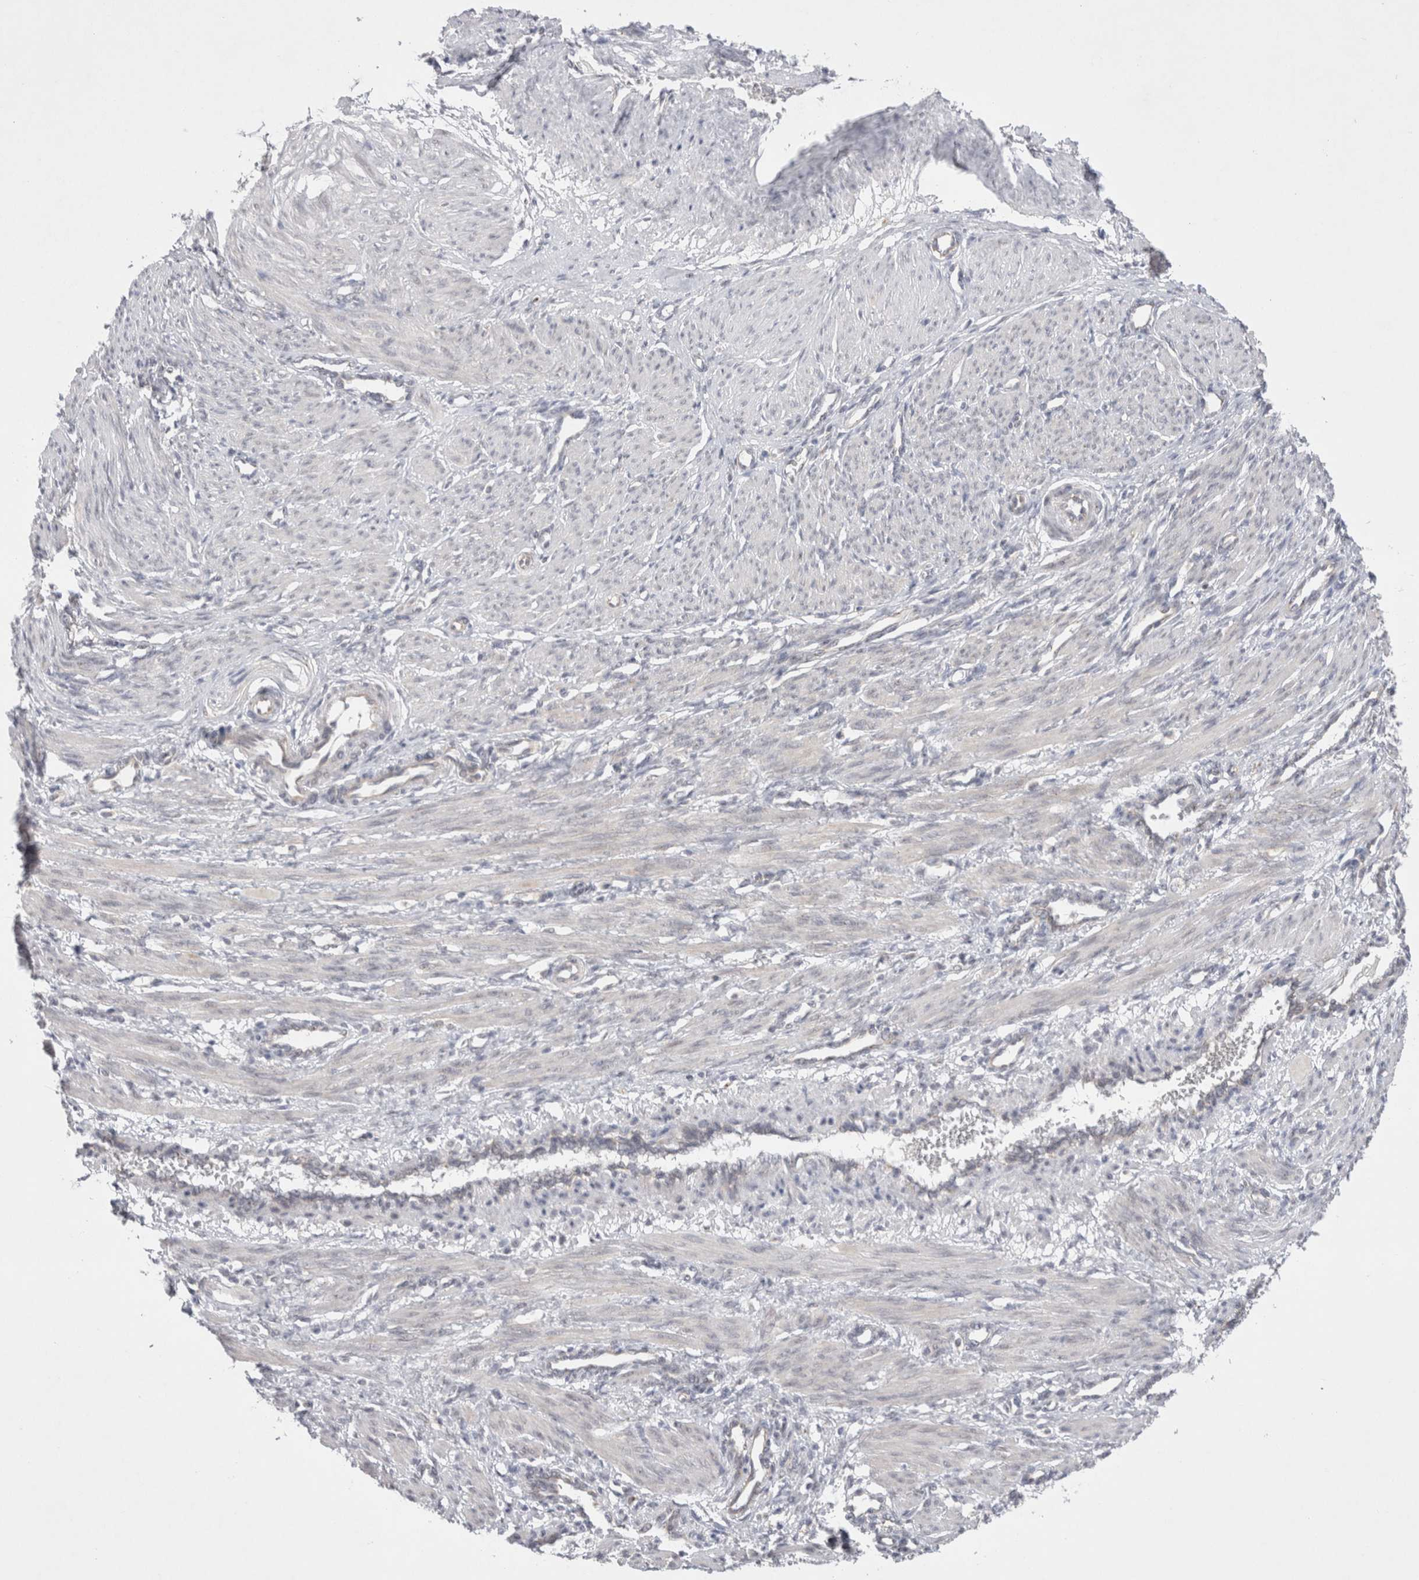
{"staining": {"intensity": "negative", "quantity": "none", "location": "none"}, "tissue": "smooth muscle", "cell_type": "Smooth muscle cells", "image_type": "normal", "snomed": [{"axis": "morphology", "description": "Normal tissue, NOS"}, {"axis": "topography", "description": "Endometrium"}], "caption": "DAB (3,3'-diaminobenzidine) immunohistochemical staining of normal smooth muscle displays no significant expression in smooth muscle cells.", "gene": "BICD2", "patient": {"sex": "female", "age": 33}}